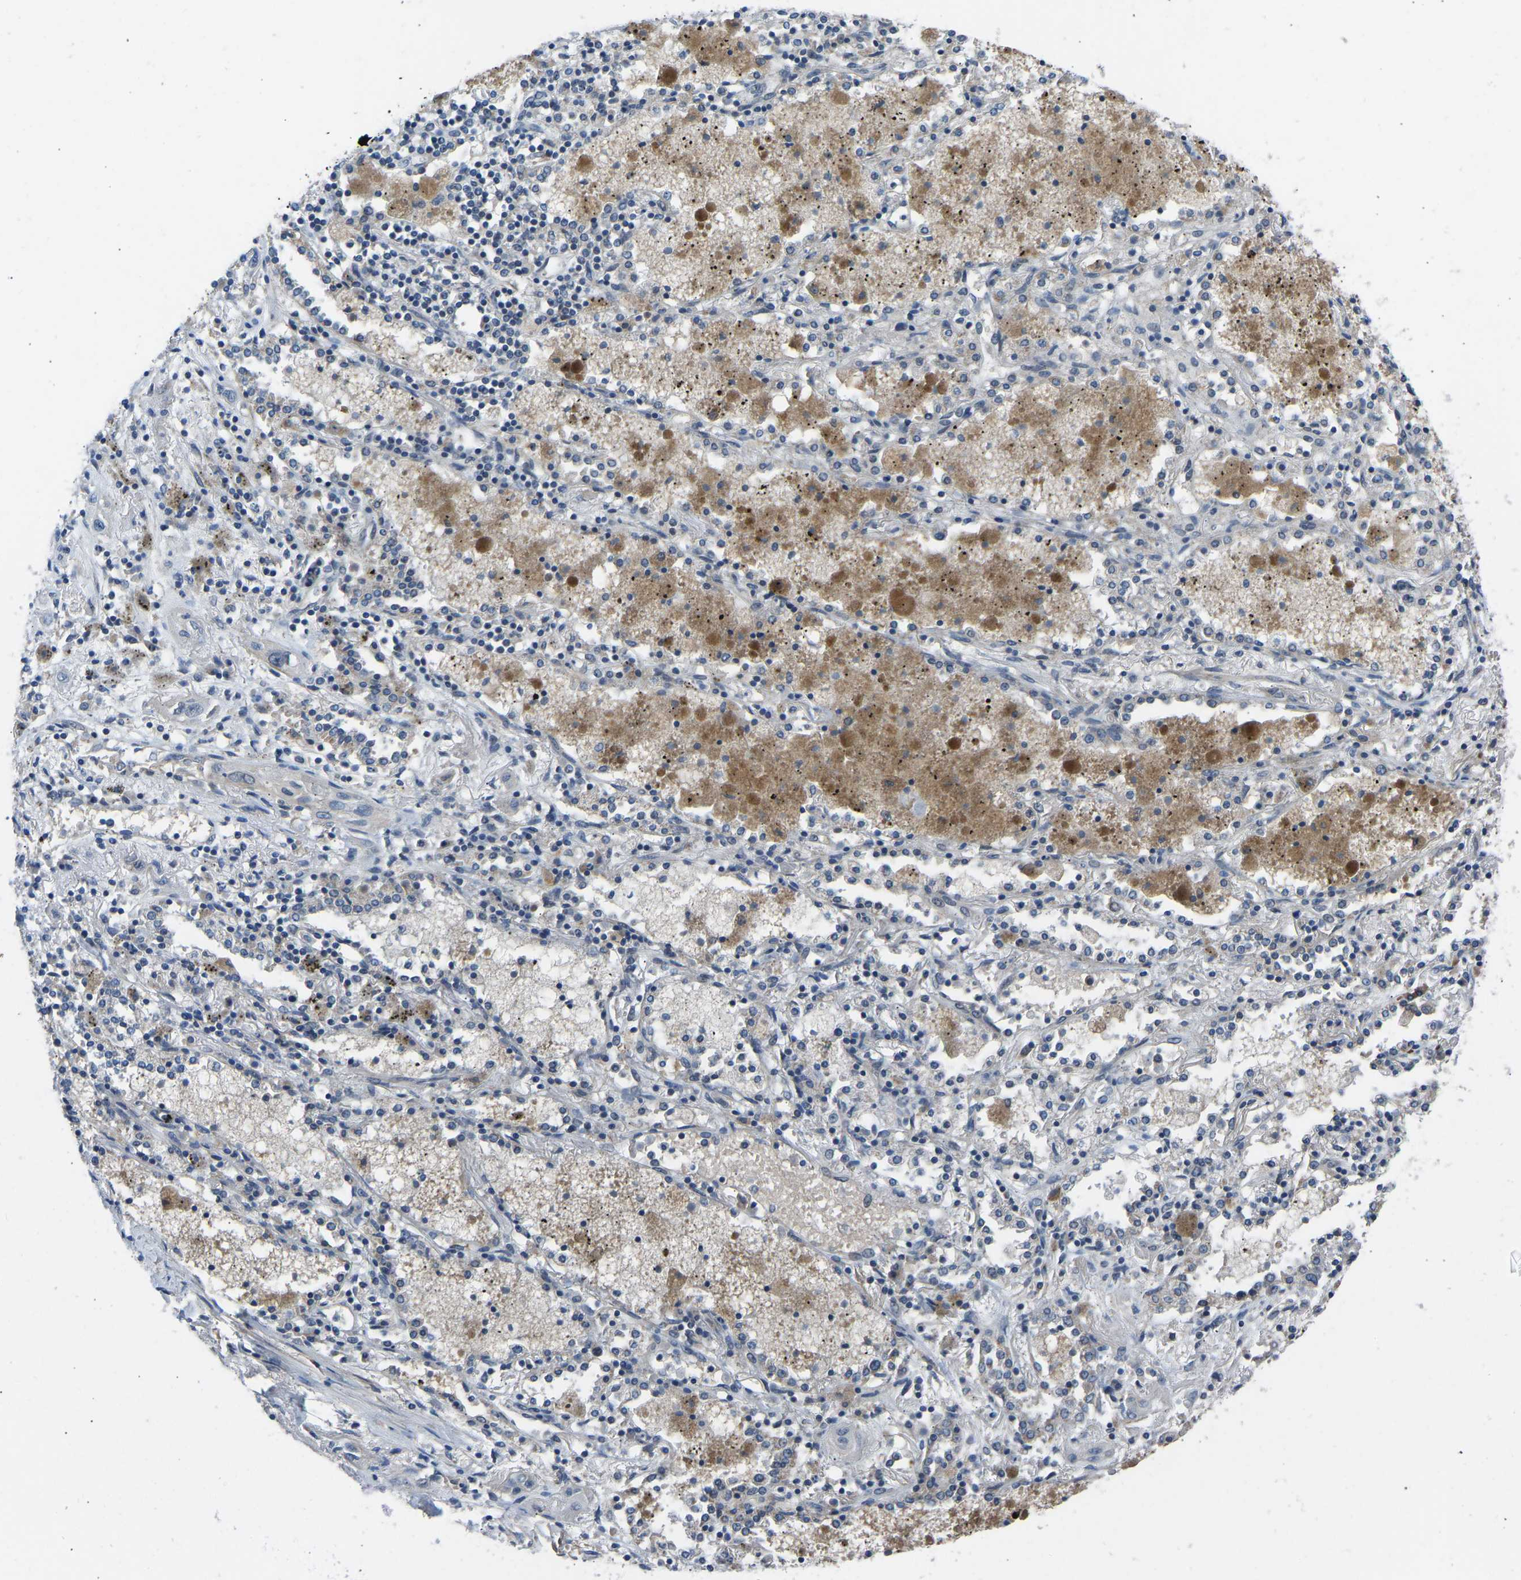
{"staining": {"intensity": "negative", "quantity": "none", "location": "none"}, "tissue": "lung cancer", "cell_type": "Tumor cells", "image_type": "cancer", "snomed": [{"axis": "morphology", "description": "Squamous cell carcinoma, NOS"}, {"axis": "topography", "description": "Lung"}], "caption": "Immunohistochemistry (IHC) photomicrograph of neoplastic tissue: human squamous cell carcinoma (lung) stained with DAB (3,3'-diaminobenzidine) reveals no significant protein expression in tumor cells.", "gene": "CDK2AP1", "patient": {"sex": "female", "age": 47}}